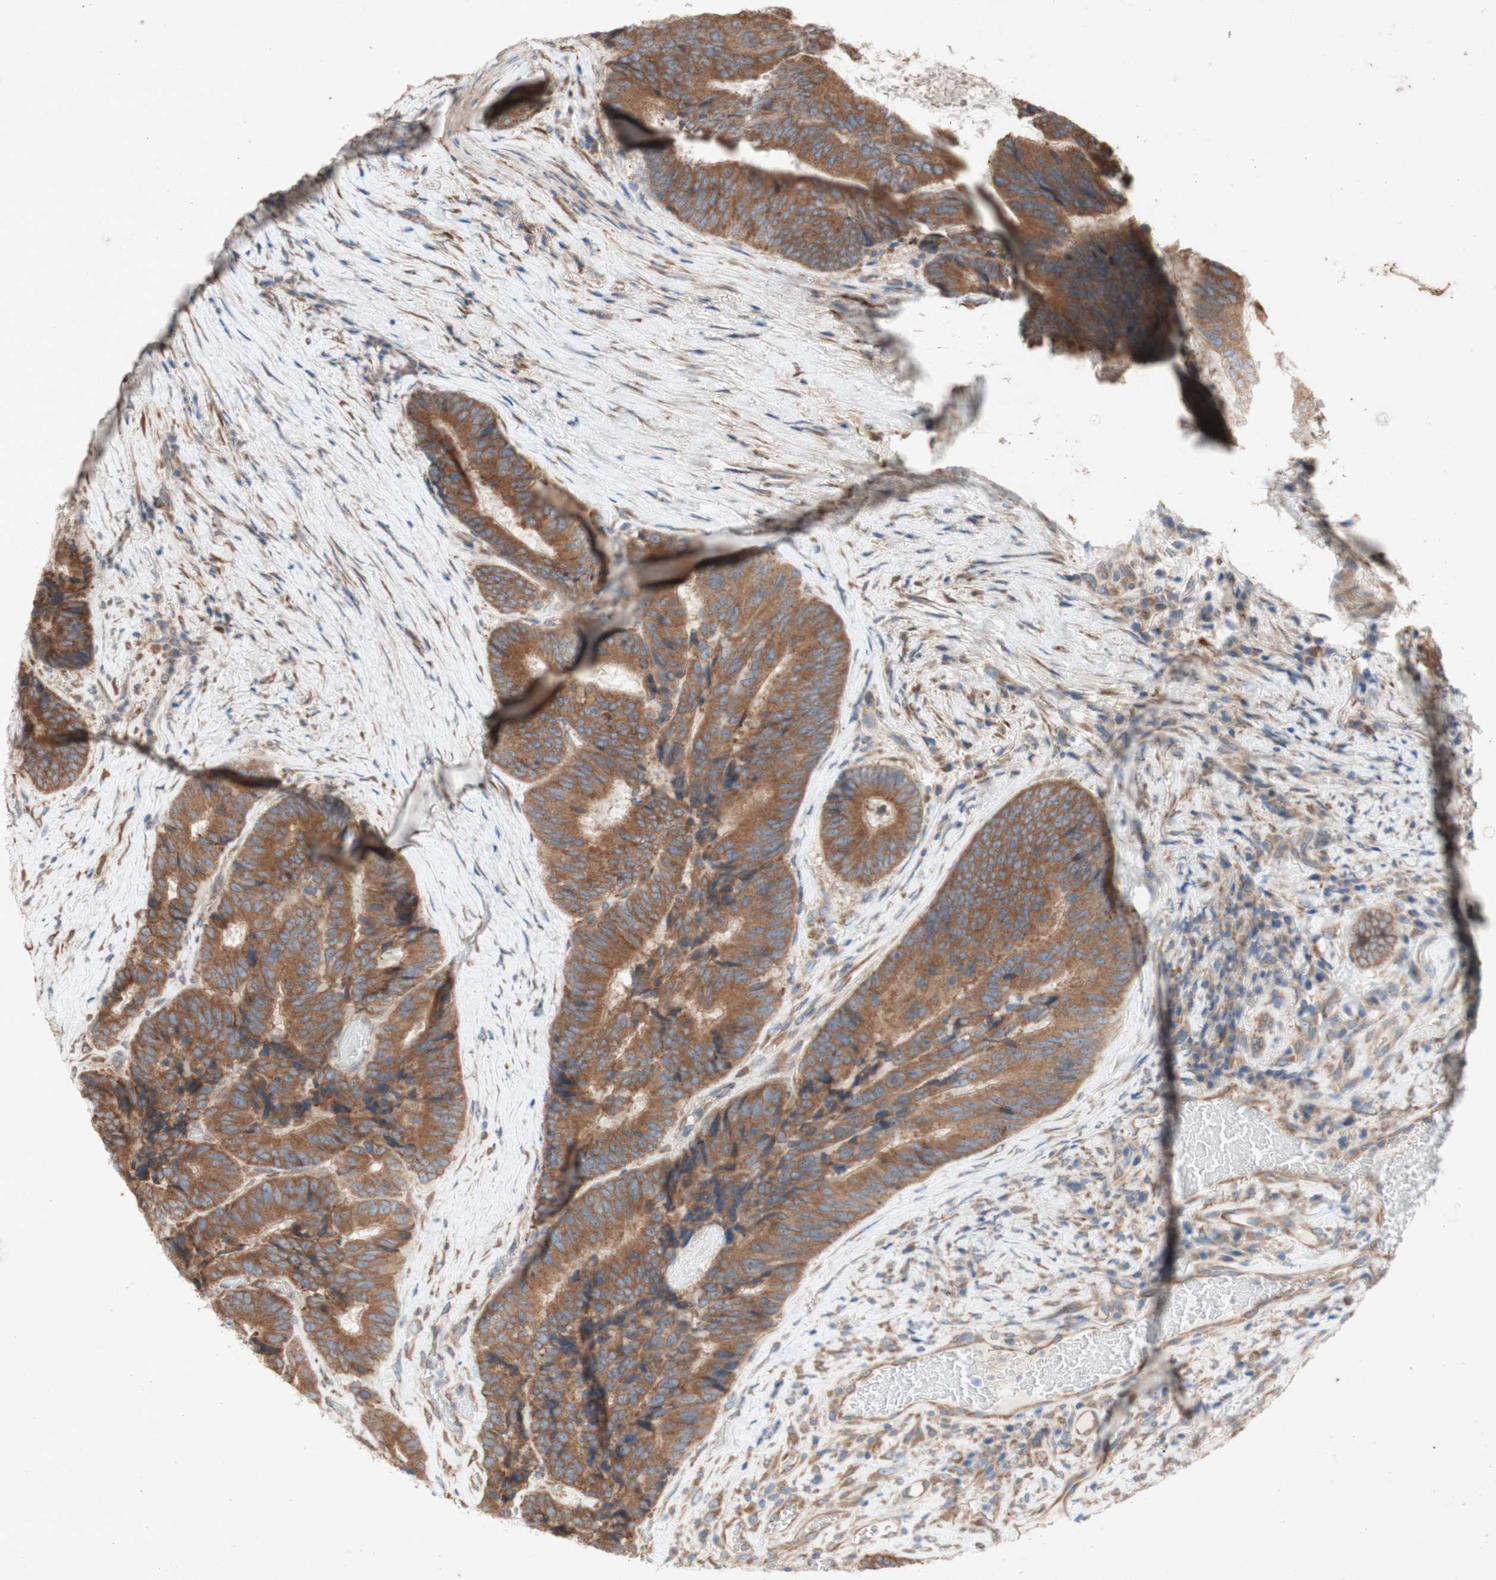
{"staining": {"intensity": "moderate", "quantity": ">75%", "location": "cytoplasmic/membranous"}, "tissue": "colorectal cancer", "cell_type": "Tumor cells", "image_type": "cancer", "snomed": [{"axis": "morphology", "description": "Adenocarcinoma, NOS"}, {"axis": "topography", "description": "Rectum"}], "caption": "An immunohistochemistry (IHC) micrograph of tumor tissue is shown. Protein staining in brown shows moderate cytoplasmic/membranous positivity in colorectal adenocarcinoma within tumor cells.", "gene": "SOCS2", "patient": {"sex": "male", "age": 72}}